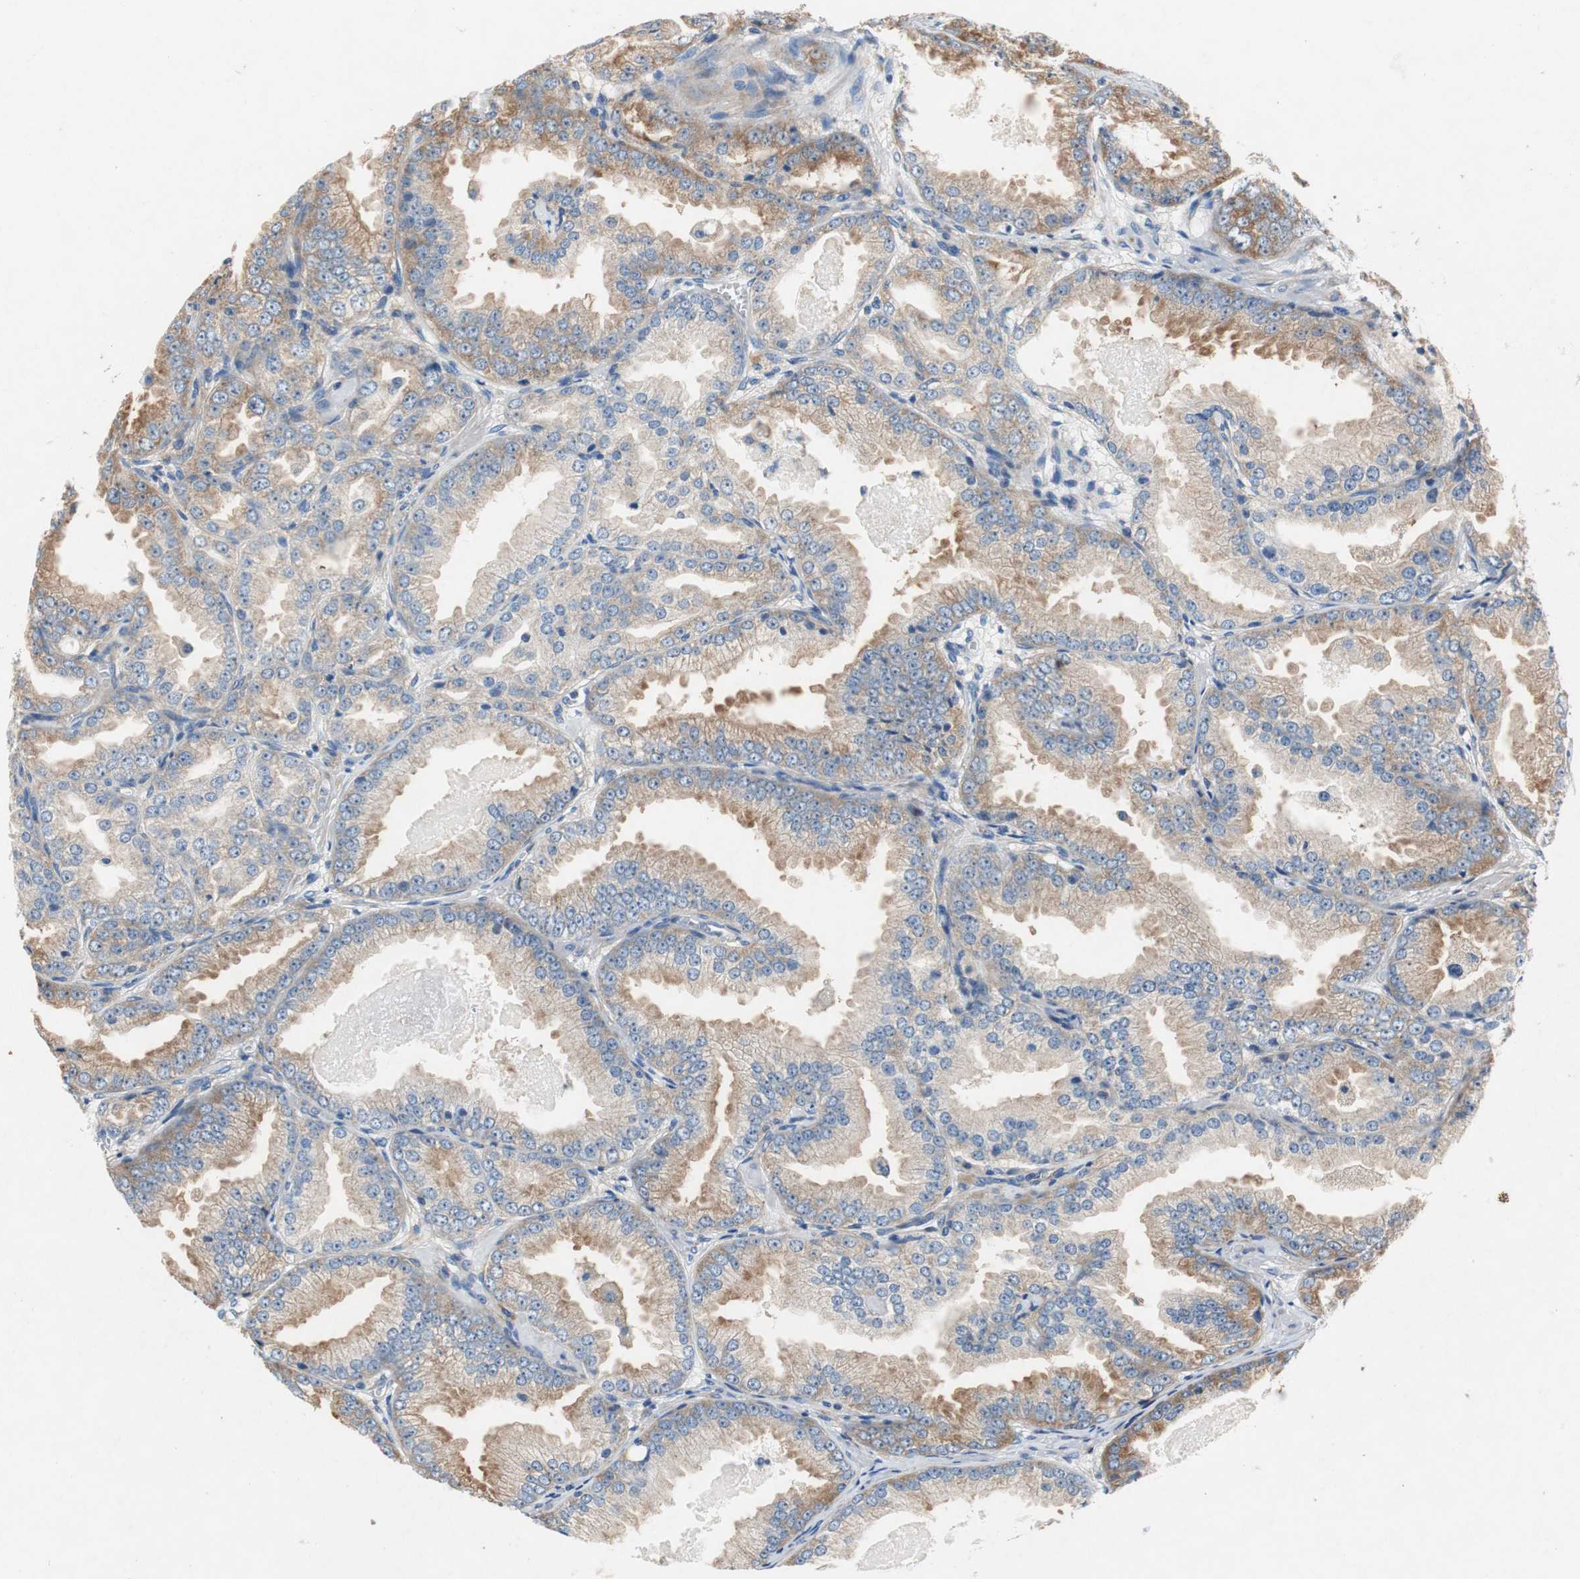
{"staining": {"intensity": "moderate", "quantity": ">75%", "location": "cytoplasmic/membranous"}, "tissue": "prostate cancer", "cell_type": "Tumor cells", "image_type": "cancer", "snomed": [{"axis": "morphology", "description": "Adenocarcinoma, High grade"}, {"axis": "topography", "description": "Prostate"}], "caption": "DAB immunohistochemical staining of human high-grade adenocarcinoma (prostate) reveals moderate cytoplasmic/membranous protein expression in about >75% of tumor cells.", "gene": "RPL35", "patient": {"sex": "male", "age": 61}}